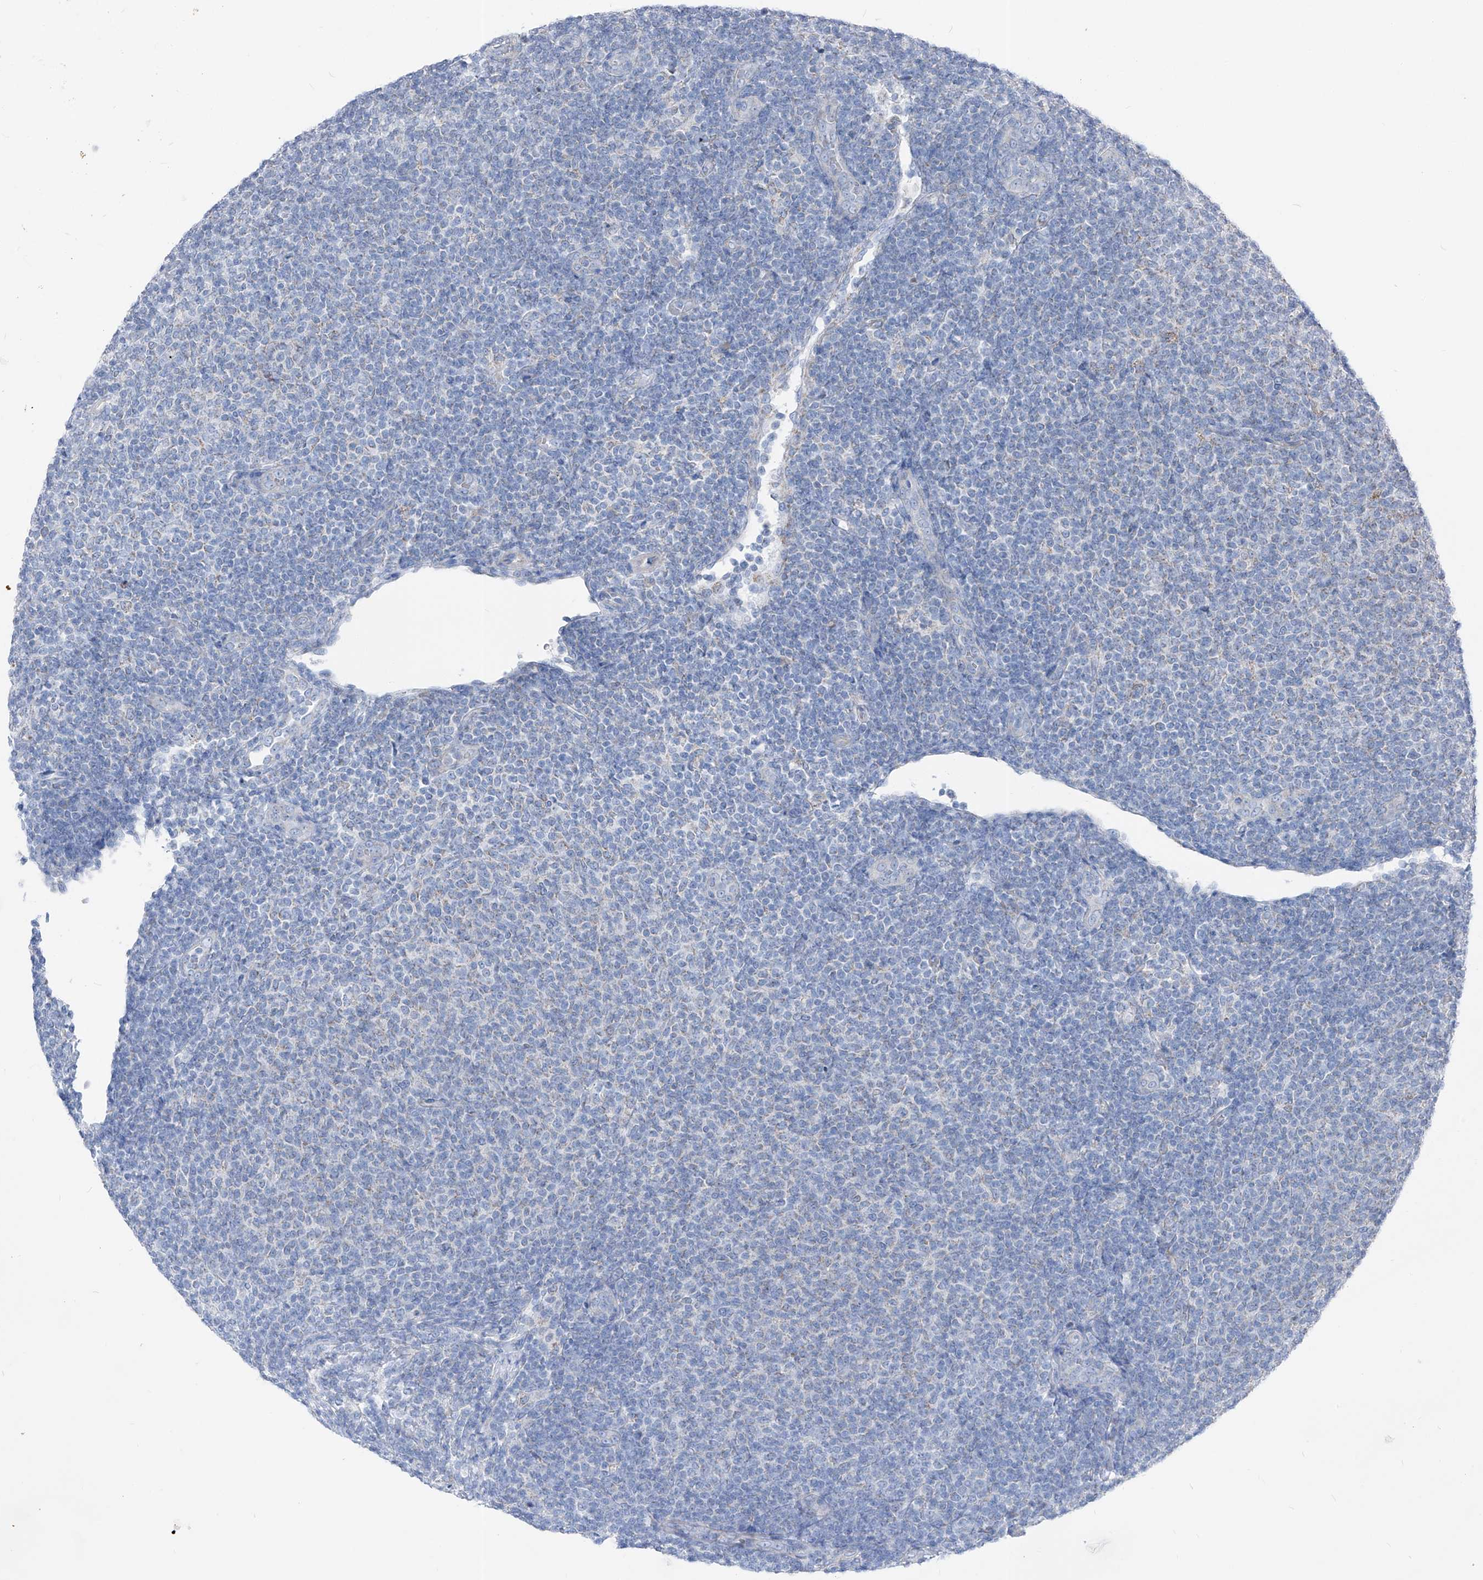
{"staining": {"intensity": "negative", "quantity": "none", "location": "none"}, "tissue": "lymphoma", "cell_type": "Tumor cells", "image_type": "cancer", "snomed": [{"axis": "morphology", "description": "Malignant lymphoma, non-Hodgkin's type, Low grade"}, {"axis": "topography", "description": "Lymph node"}], "caption": "This is a image of IHC staining of low-grade malignant lymphoma, non-Hodgkin's type, which shows no positivity in tumor cells.", "gene": "AGPS", "patient": {"sex": "male", "age": 66}}